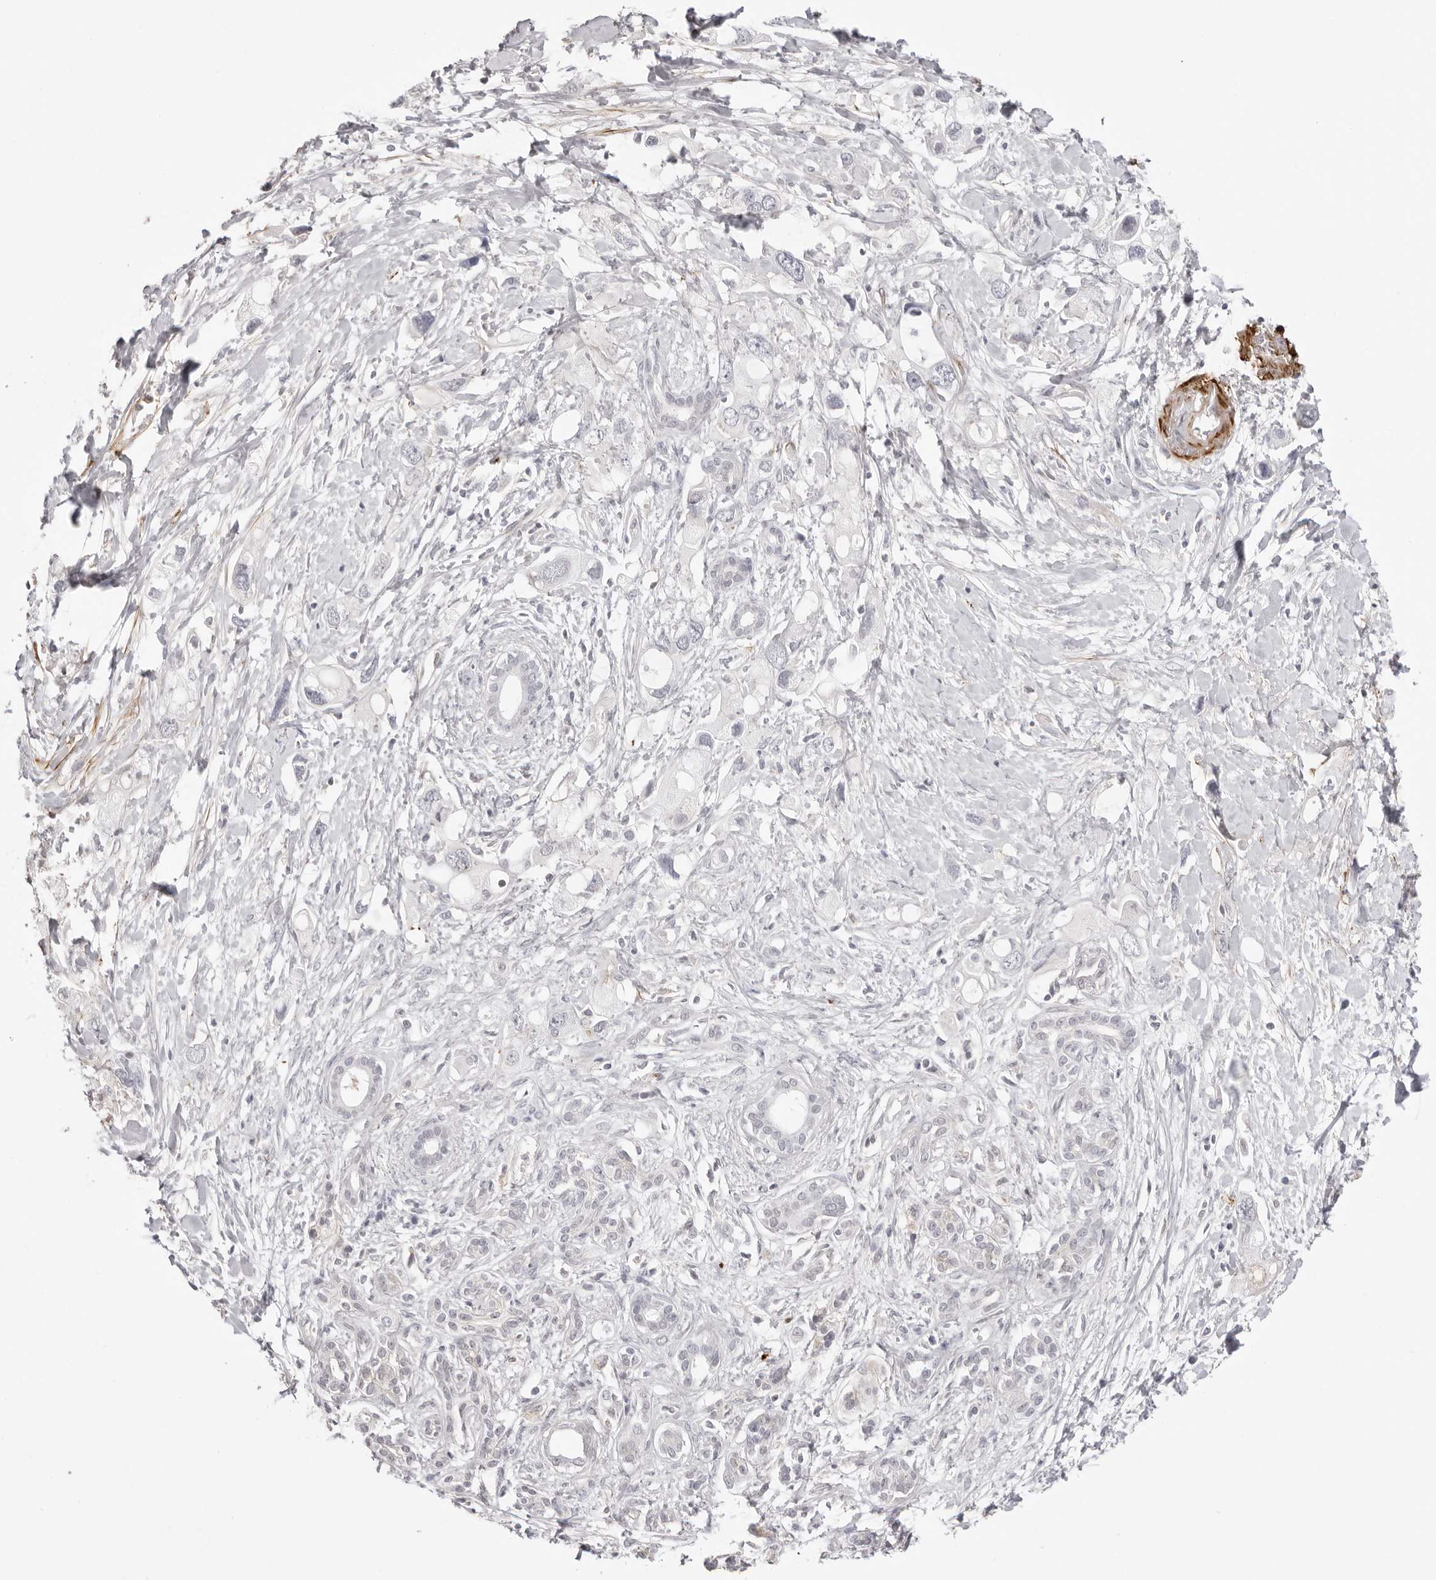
{"staining": {"intensity": "negative", "quantity": "none", "location": "none"}, "tissue": "pancreatic cancer", "cell_type": "Tumor cells", "image_type": "cancer", "snomed": [{"axis": "morphology", "description": "Adenocarcinoma, NOS"}, {"axis": "topography", "description": "Pancreas"}], "caption": "High power microscopy histopathology image of an immunohistochemistry (IHC) image of adenocarcinoma (pancreatic), revealing no significant expression in tumor cells.", "gene": "UNK", "patient": {"sex": "female", "age": 56}}